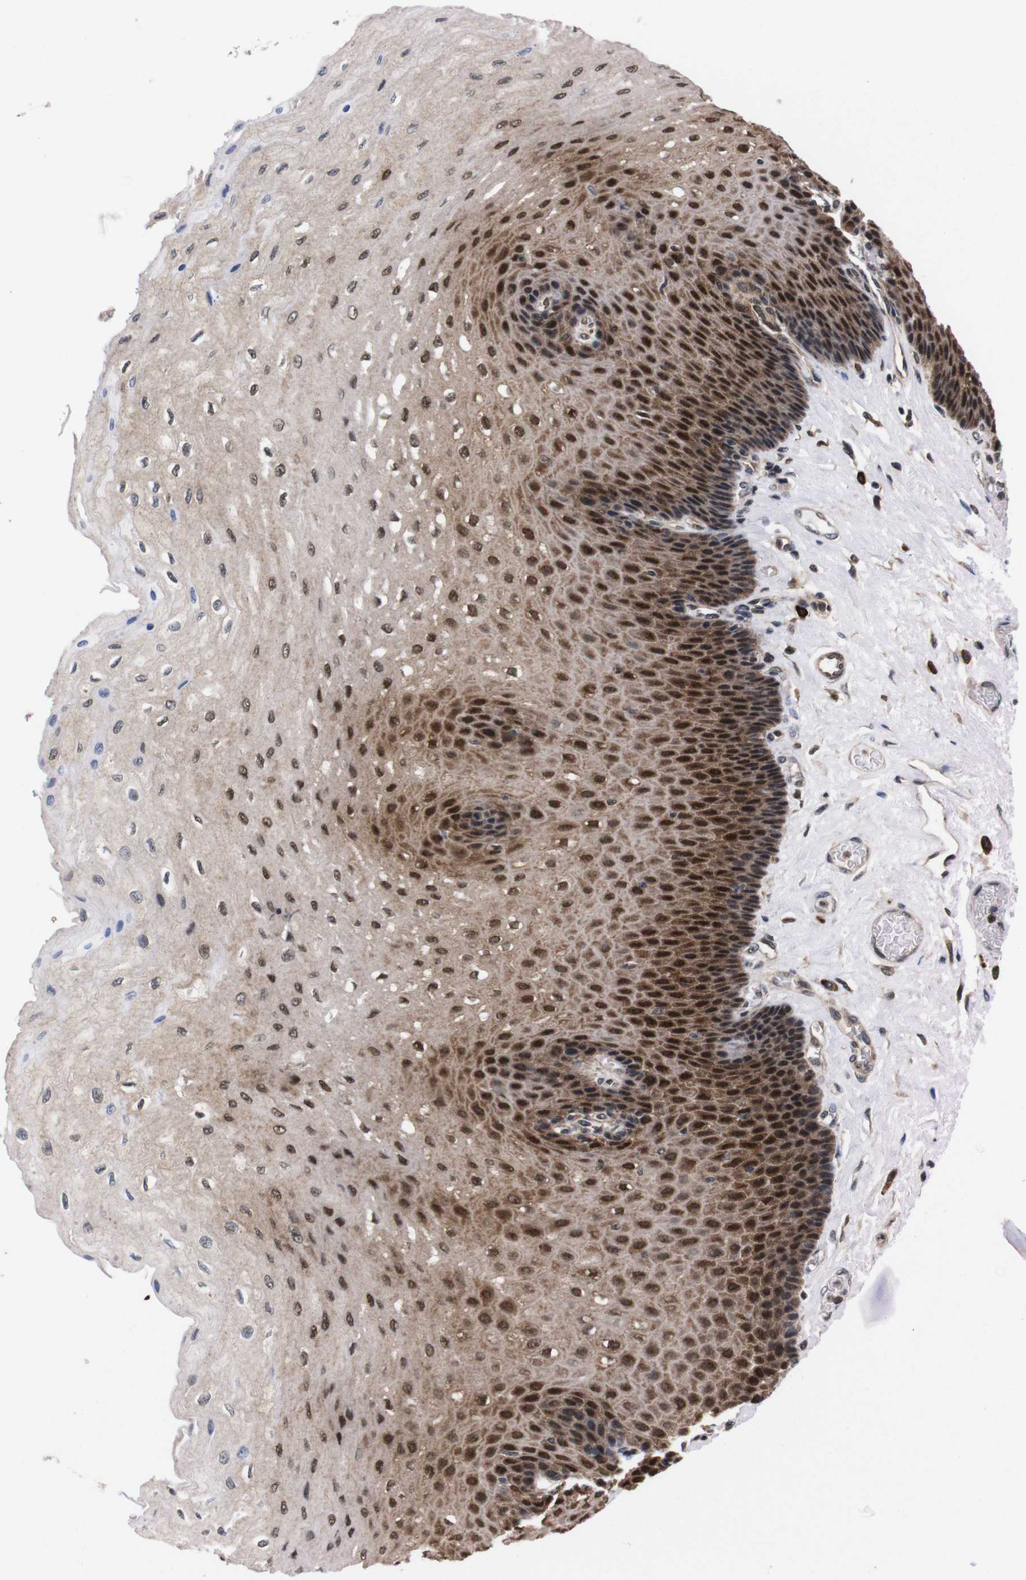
{"staining": {"intensity": "strong", "quantity": ">75%", "location": "cytoplasmic/membranous,nuclear"}, "tissue": "esophagus", "cell_type": "Squamous epithelial cells", "image_type": "normal", "snomed": [{"axis": "morphology", "description": "Normal tissue, NOS"}, {"axis": "topography", "description": "Esophagus"}], "caption": "Immunohistochemistry (IHC) (DAB (3,3'-diaminobenzidine)) staining of unremarkable esophagus displays strong cytoplasmic/membranous,nuclear protein staining in approximately >75% of squamous epithelial cells.", "gene": "UBQLN2", "patient": {"sex": "female", "age": 72}}